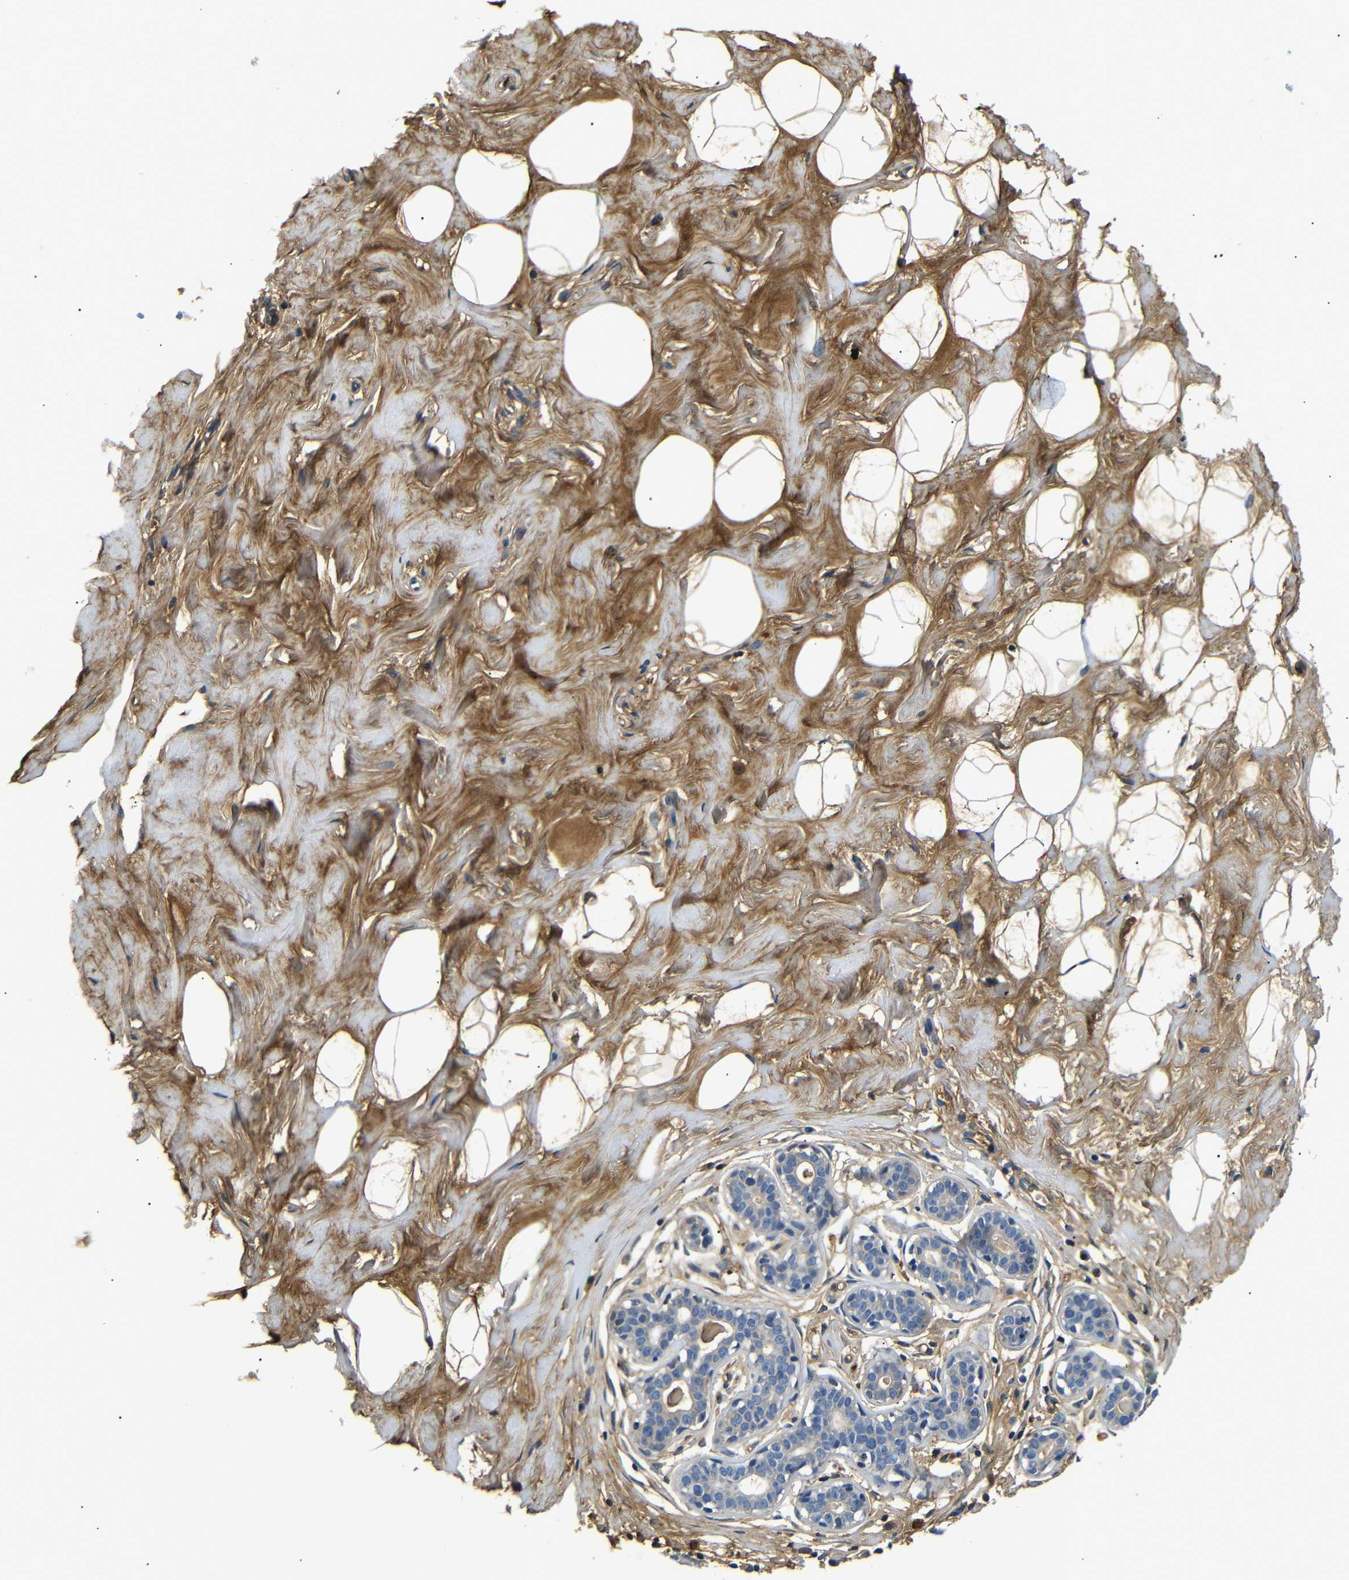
{"staining": {"intensity": "moderate", "quantity": ">75%", "location": "cytoplasmic/membranous"}, "tissue": "breast", "cell_type": "Adipocytes", "image_type": "normal", "snomed": [{"axis": "morphology", "description": "Normal tissue, NOS"}, {"axis": "topography", "description": "Breast"}], "caption": "Immunohistochemistry staining of benign breast, which displays medium levels of moderate cytoplasmic/membranous staining in about >75% of adipocytes indicating moderate cytoplasmic/membranous protein positivity. The staining was performed using DAB (brown) for protein detection and nuclei were counterstained in hematoxylin (blue).", "gene": "LHCGR", "patient": {"sex": "female", "age": 23}}